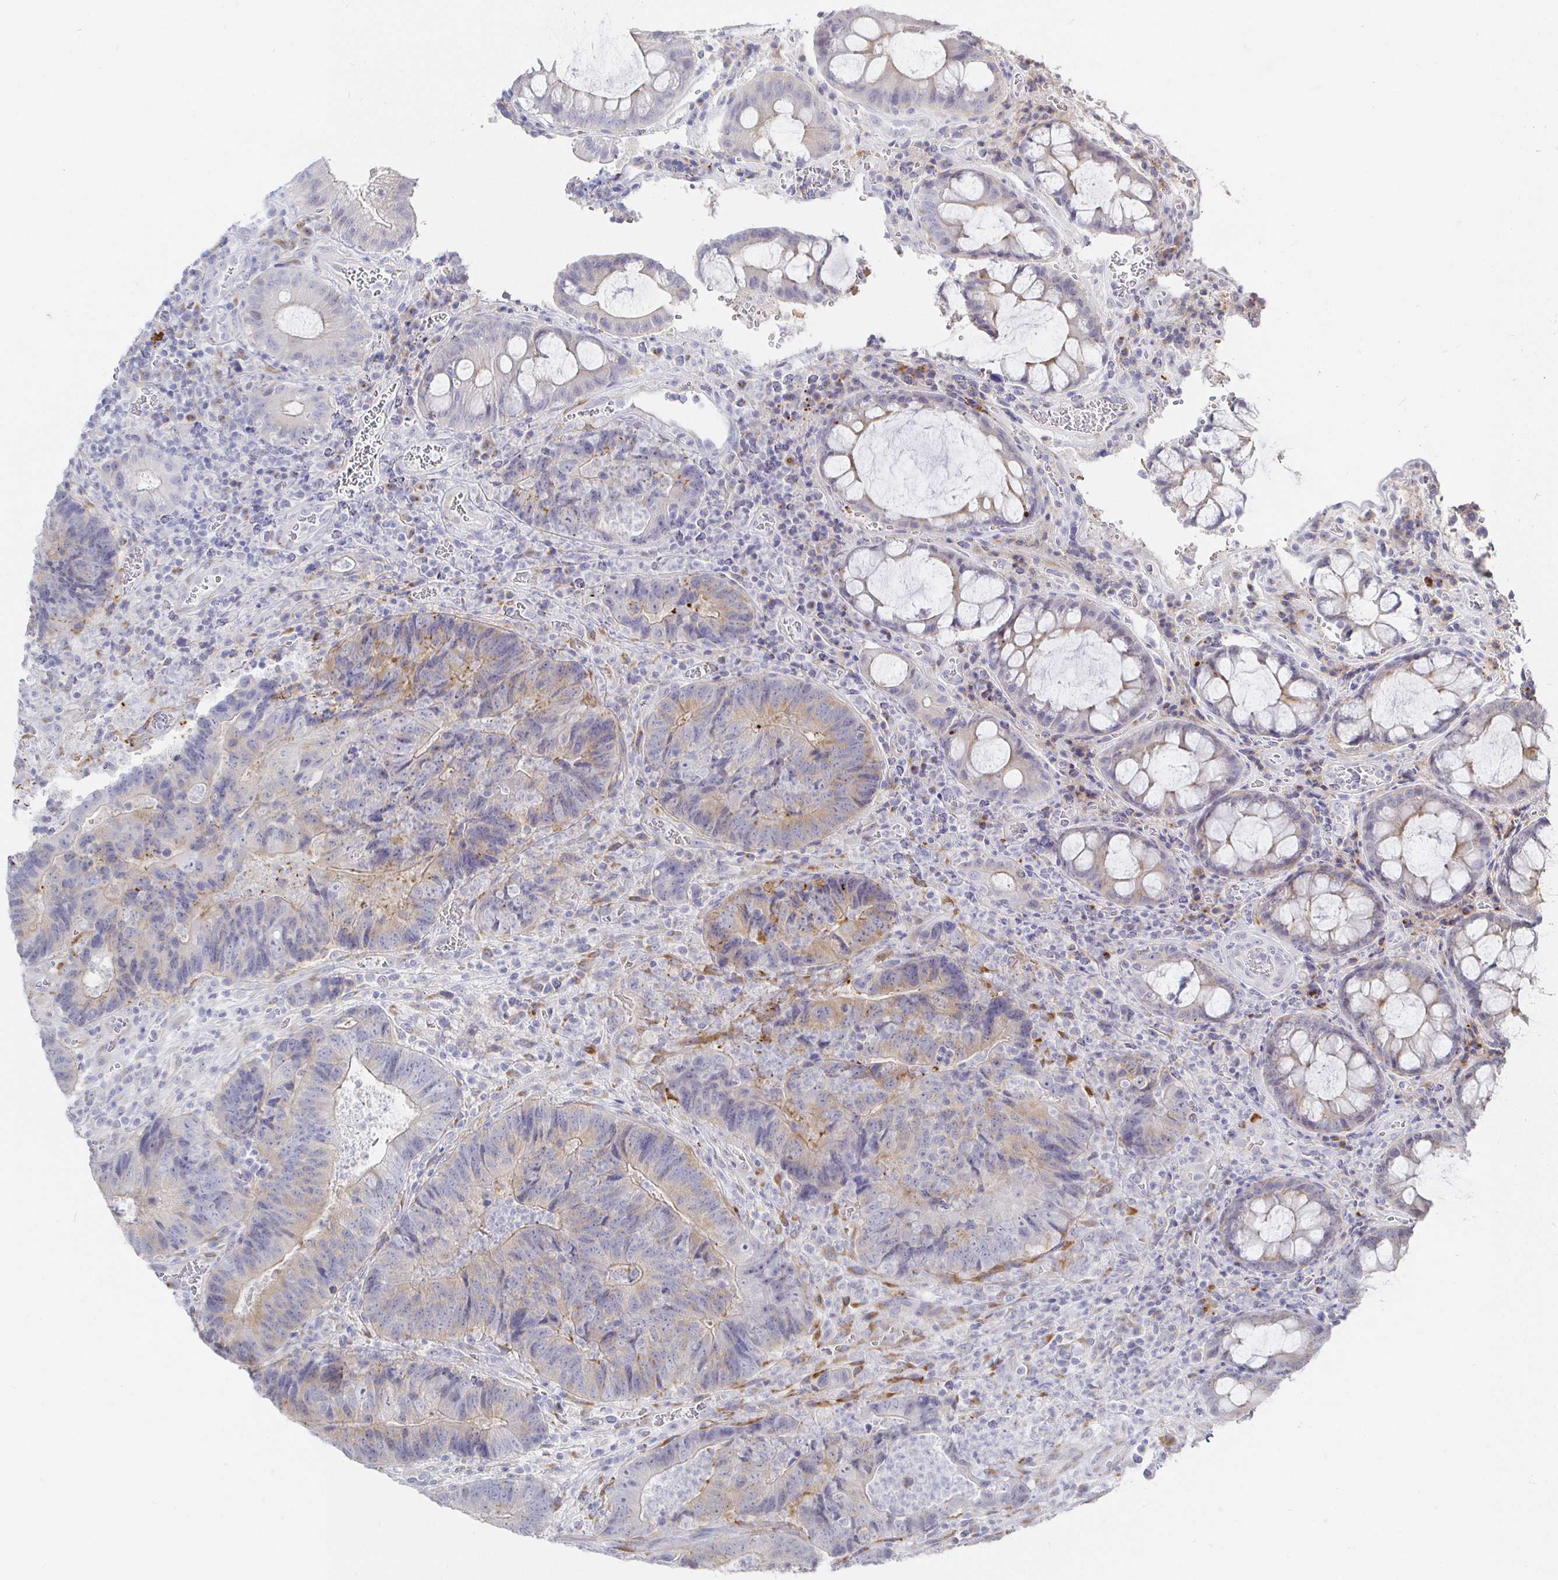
{"staining": {"intensity": "weak", "quantity": "25%-75%", "location": "cytoplasmic/membranous"}, "tissue": "colorectal cancer", "cell_type": "Tumor cells", "image_type": "cancer", "snomed": [{"axis": "morphology", "description": "Normal tissue, NOS"}, {"axis": "morphology", "description": "Adenocarcinoma, NOS"}, {"axis": "topography", "description": "Colon"}], "caption": "Protein staining by IHC reveals weak cytoplasmic/membranous positivity in about 25%-75% of tumor cells in colorectal cancer.", "gene": "LRRC23", "patient": {"sex": "female", "age": 48}}